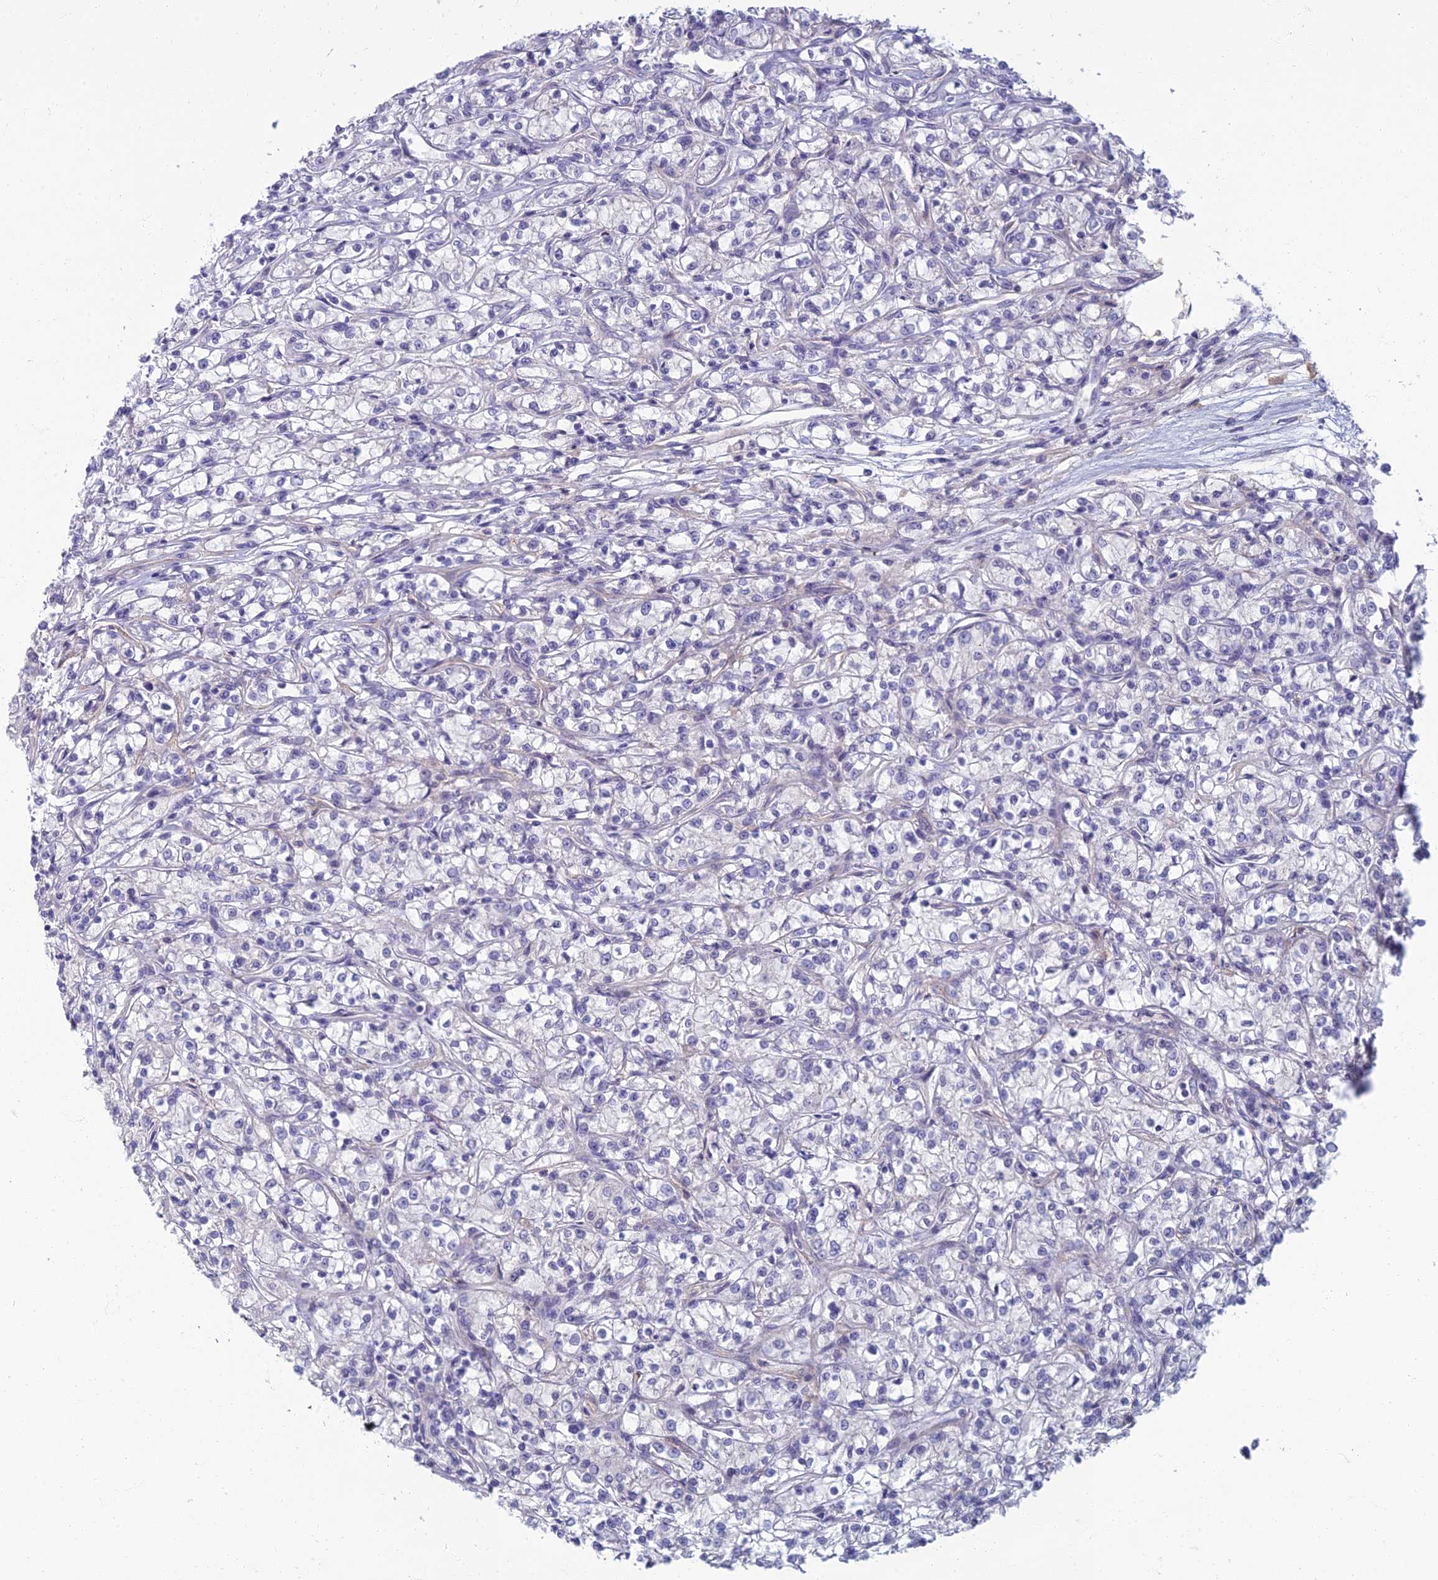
{"staining": {"intensity": "negative", "quantity": "none", "location": "none"}, "tissue": "renal cancer", "cell_type": "Tumor cells", "image_type": "cancer", "snomed": [{"axis": "morphology", "description": "Adenocarcinoma, NOS"}, {"axis": "topography", "description": "Kidney"}], "caption": "The micrograph demonstrates no staining of tumor cells in renal adenocarcinoma. Nuclei are stained in blue.", "gene": "NEURL1", "patient": {"sex": "female", "age": 59}}